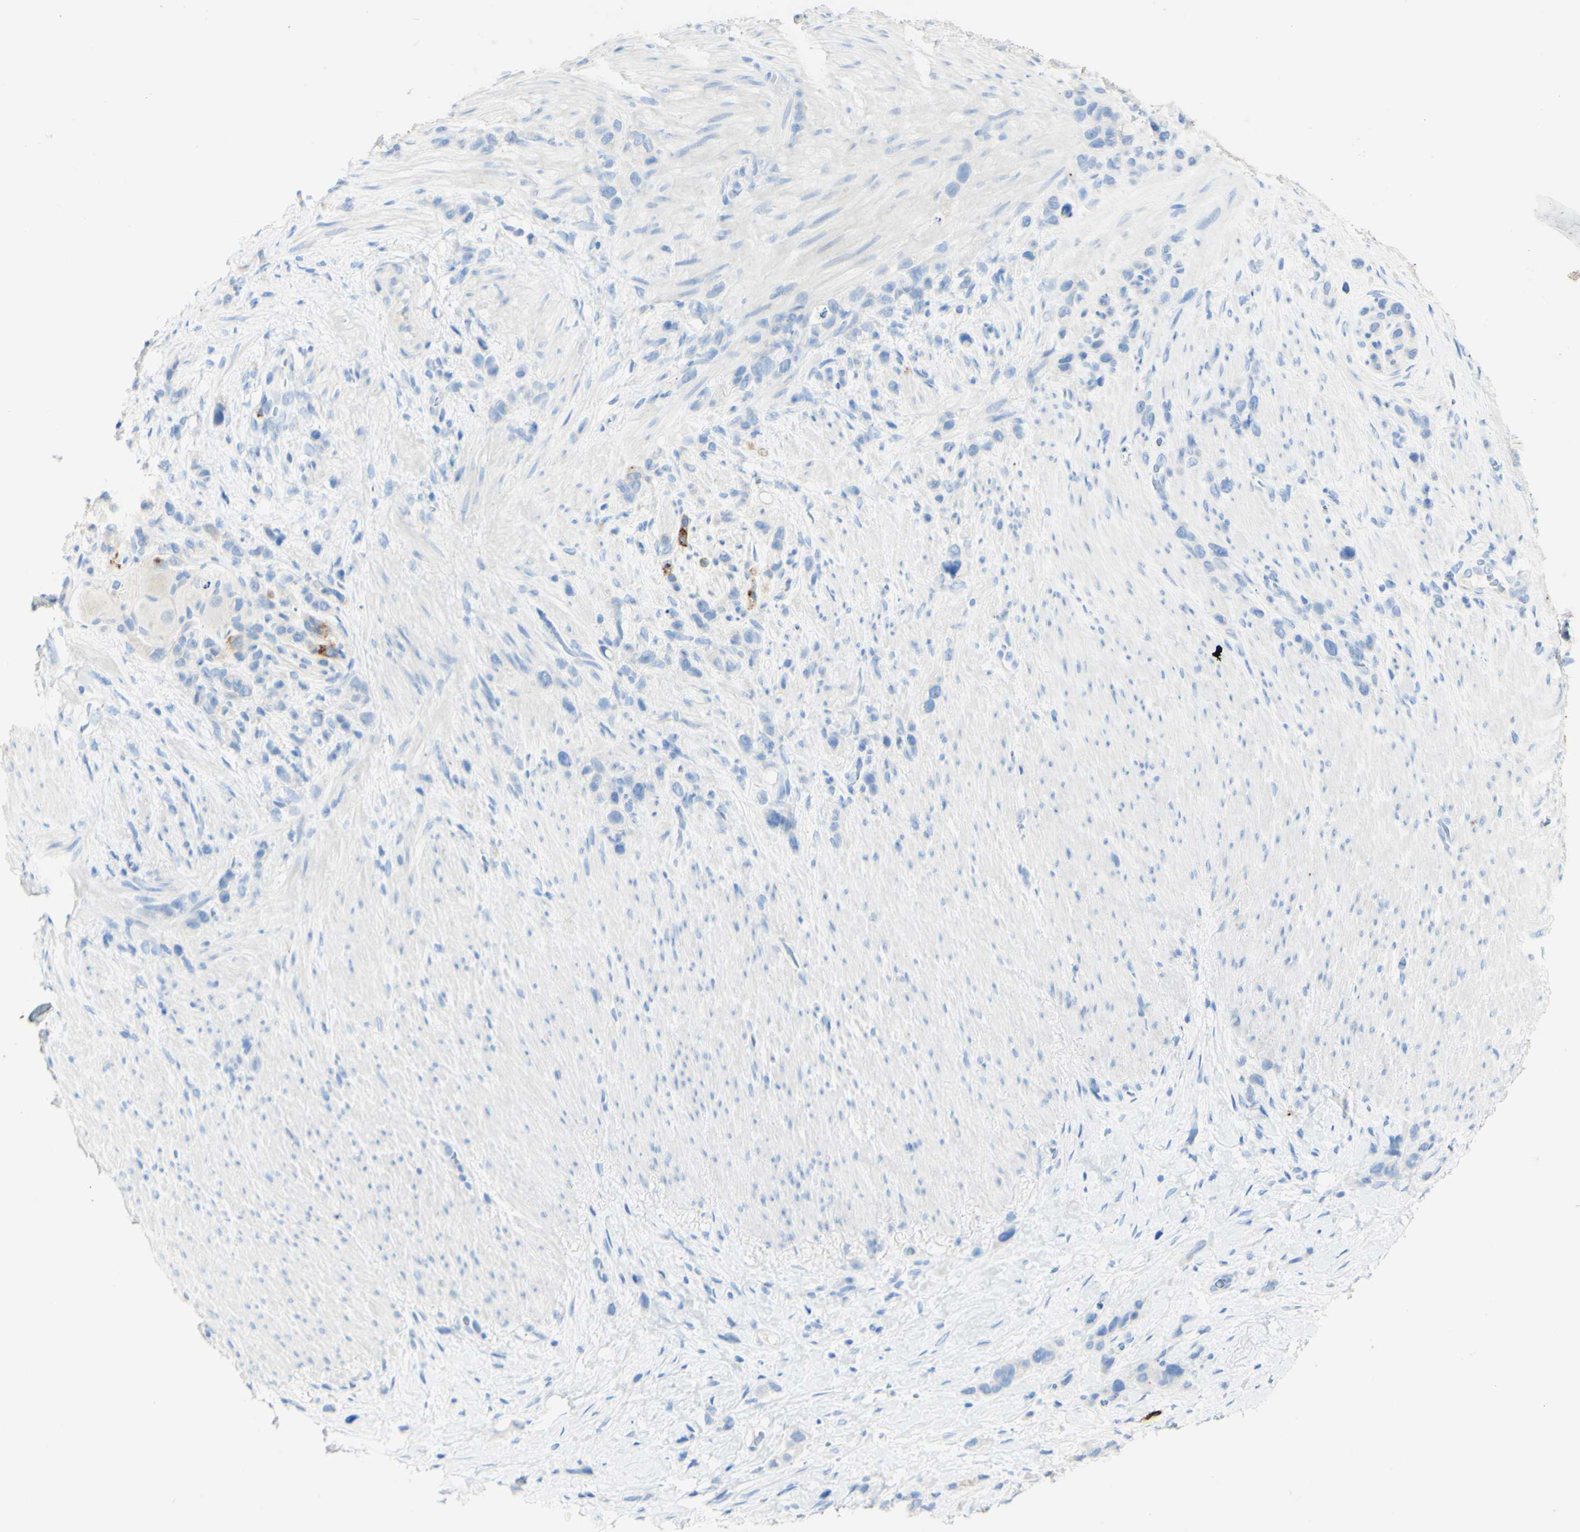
{"staining": {"intensity": "negative", "quantity": "none", "location": "none"}, "tissue": "stomach cancer", "cell_type": "Tumor cells", "image_type": "cancer", "snomed": [{"axis": "morphology", "description": "Adenocarcinoma, NOS"}, {"axis": "morphology", "description": "Adenocarcinoma, High grade"}, {"axis": "topography", "description": "Stomach, upper"}, {"axis": "topography", "description": "Stomach, lower"}], "caption": "Immunohistochemistry (IHC) micrograph of human stomach adenocarcinoma stained for a protein (brown), which exhibits no staining in tumor cells.", "gene": "PIGR", "patient": {"sex": "female", "age": 65}}